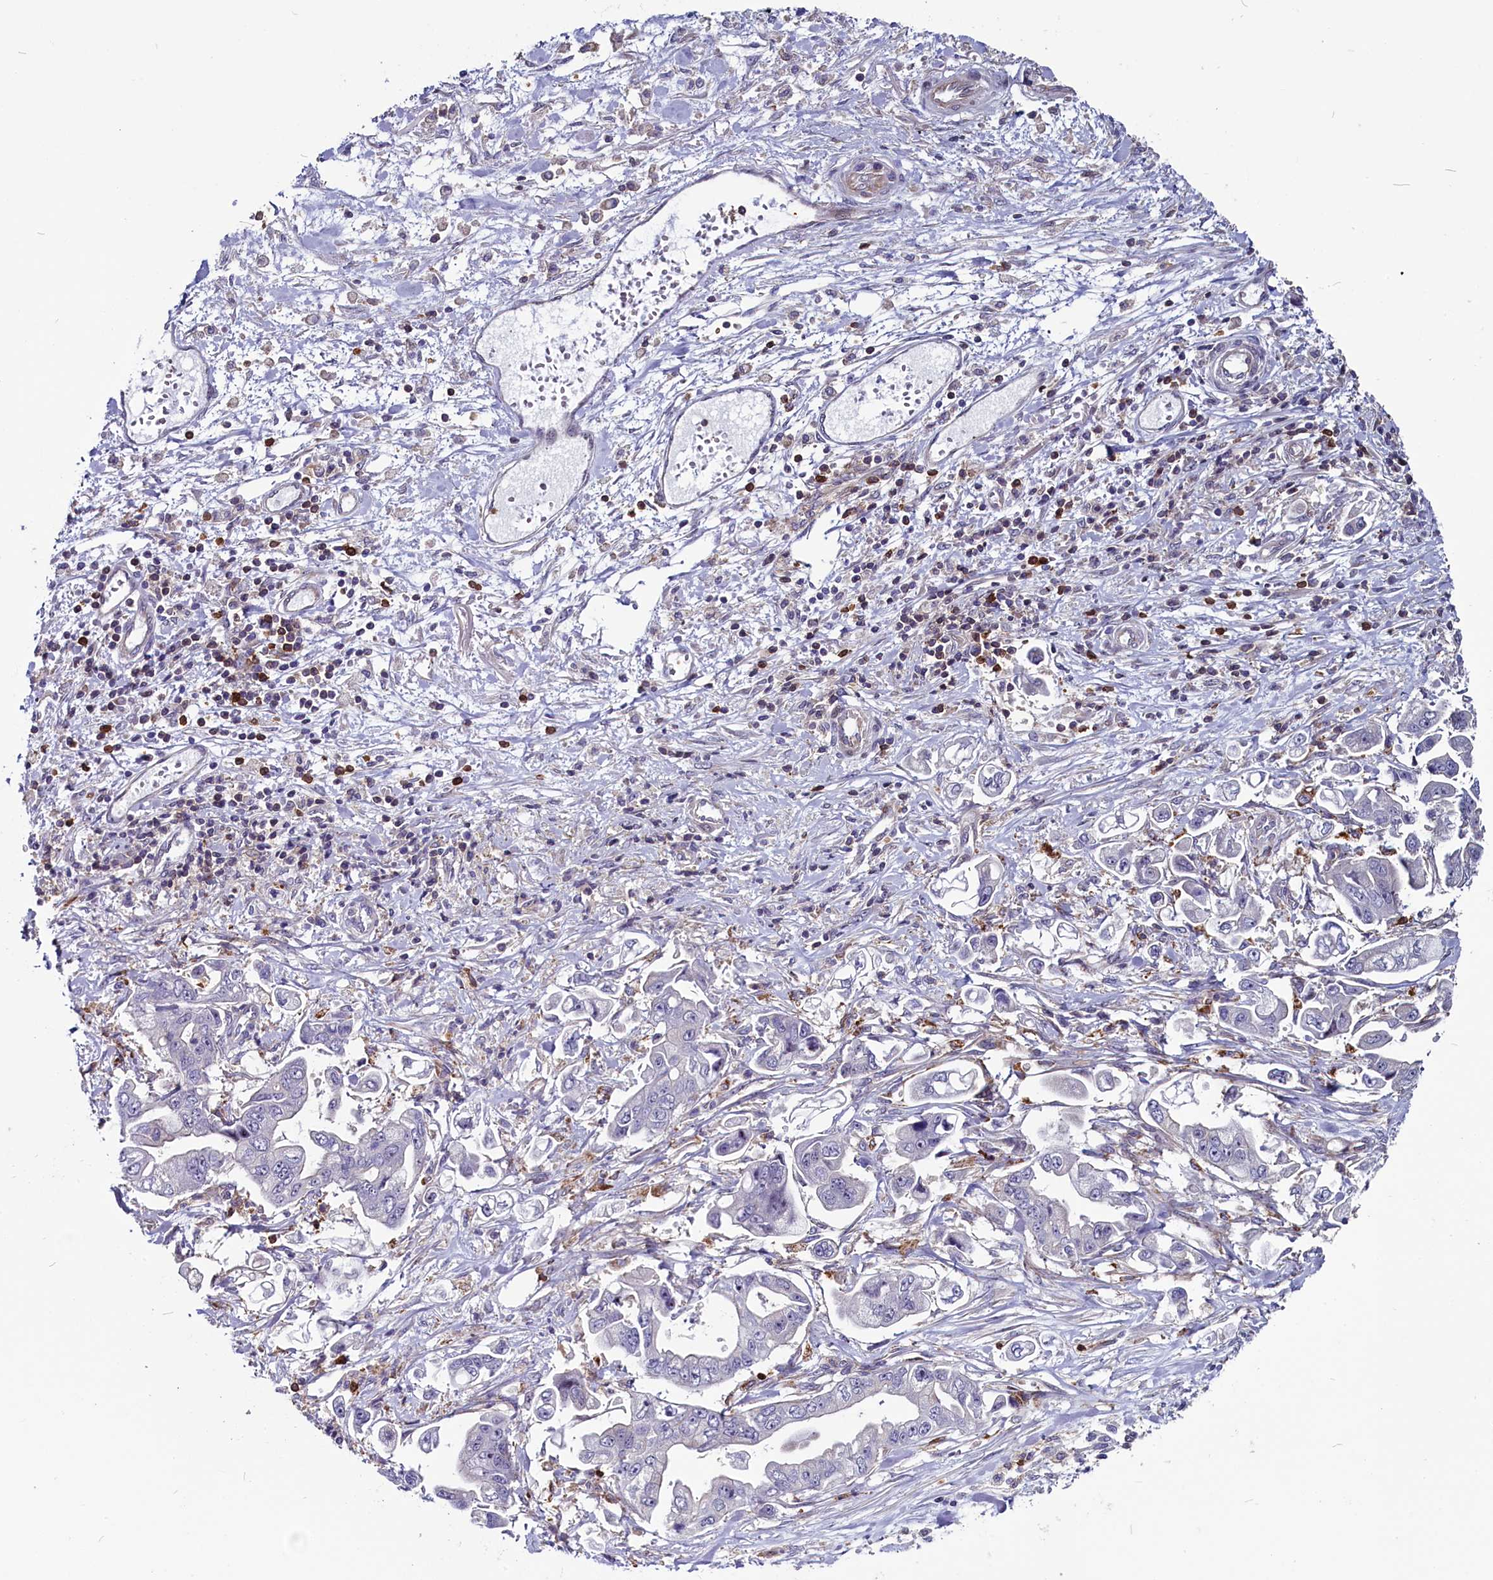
{"staining": {"intensity": "negative", "quantity": "none", "location": "none"}, "tissue": "stomach cancer", "cell_type": "Tumor cells", "image_type": "cancer", "snomed": [{"axis": "morphology", "description": "Adenocarcinoma, NOS"}, {"axis": "topography", "description": "Stomach"}], "caption": "Tumor cells show no significant expression in stomach cancer (adenocarcinoma). (DAB (3,3'-diaminobenzidine) immunohistochemistry, high magnification).", "gene": "CIAPIN1", "patient": {"sex": "male", "age": 62}}